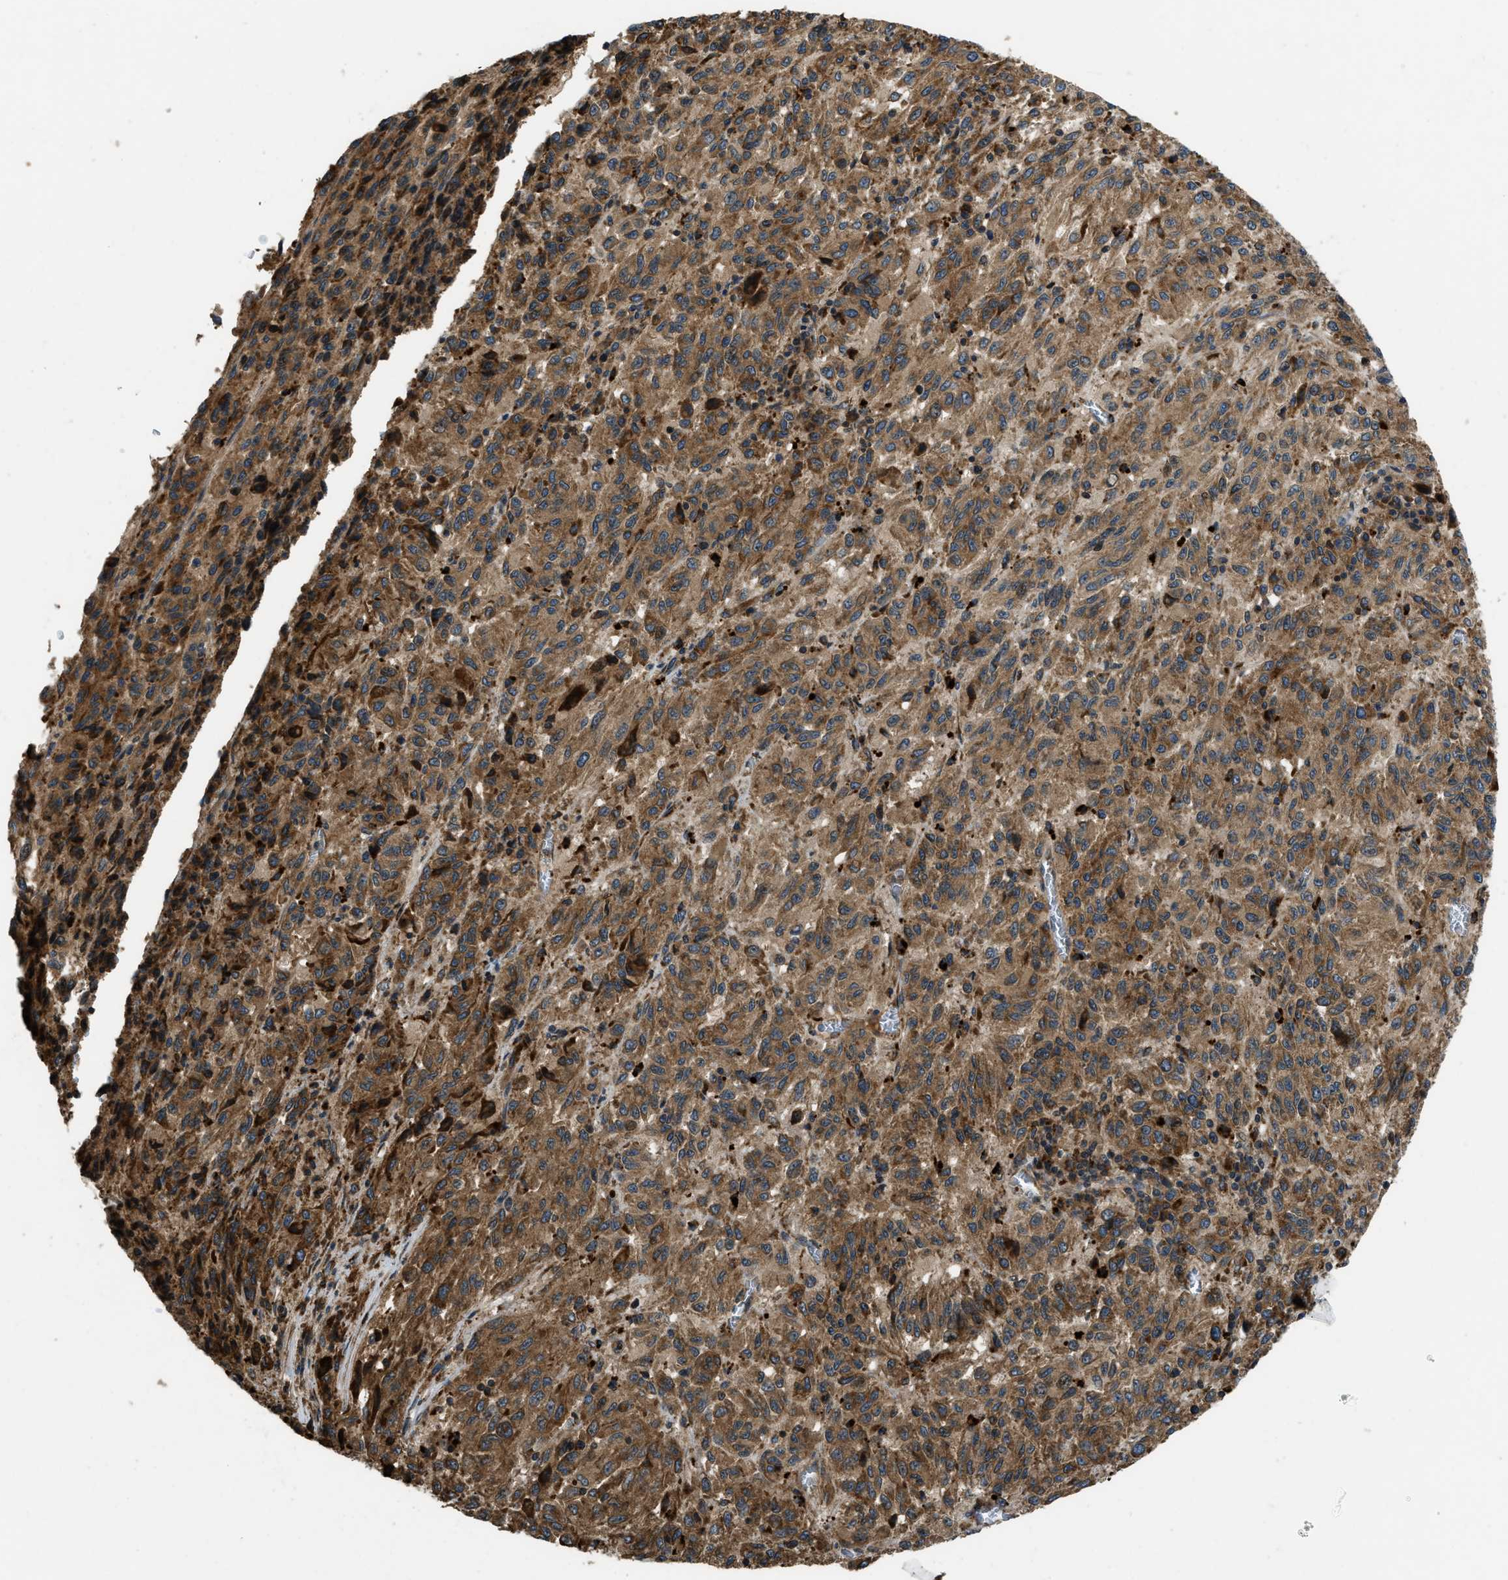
{"staining": {"intensity": "moderate", "quantity": ">75%", "location": "cytoplasmic/membranous"}, "tissue": "melanoma", "cell_type": "Tumor cells", "image_type": "cancer", "snomed": [{"axis": "morphology", "description": "Malignant melanoma, Metastatic site"}, {"axis": "topography", "description": "Lung"}], "caption": "Protein expression analysis of melanoma reveals moderate cytoplasmic/membranous expression in approximately >75% of tumor cells. Immunohistochemistry stains the protein in brown and the nuclei are stained blue.", "gene": "GGH", "patient": {"sex": "male", "age": 64}}